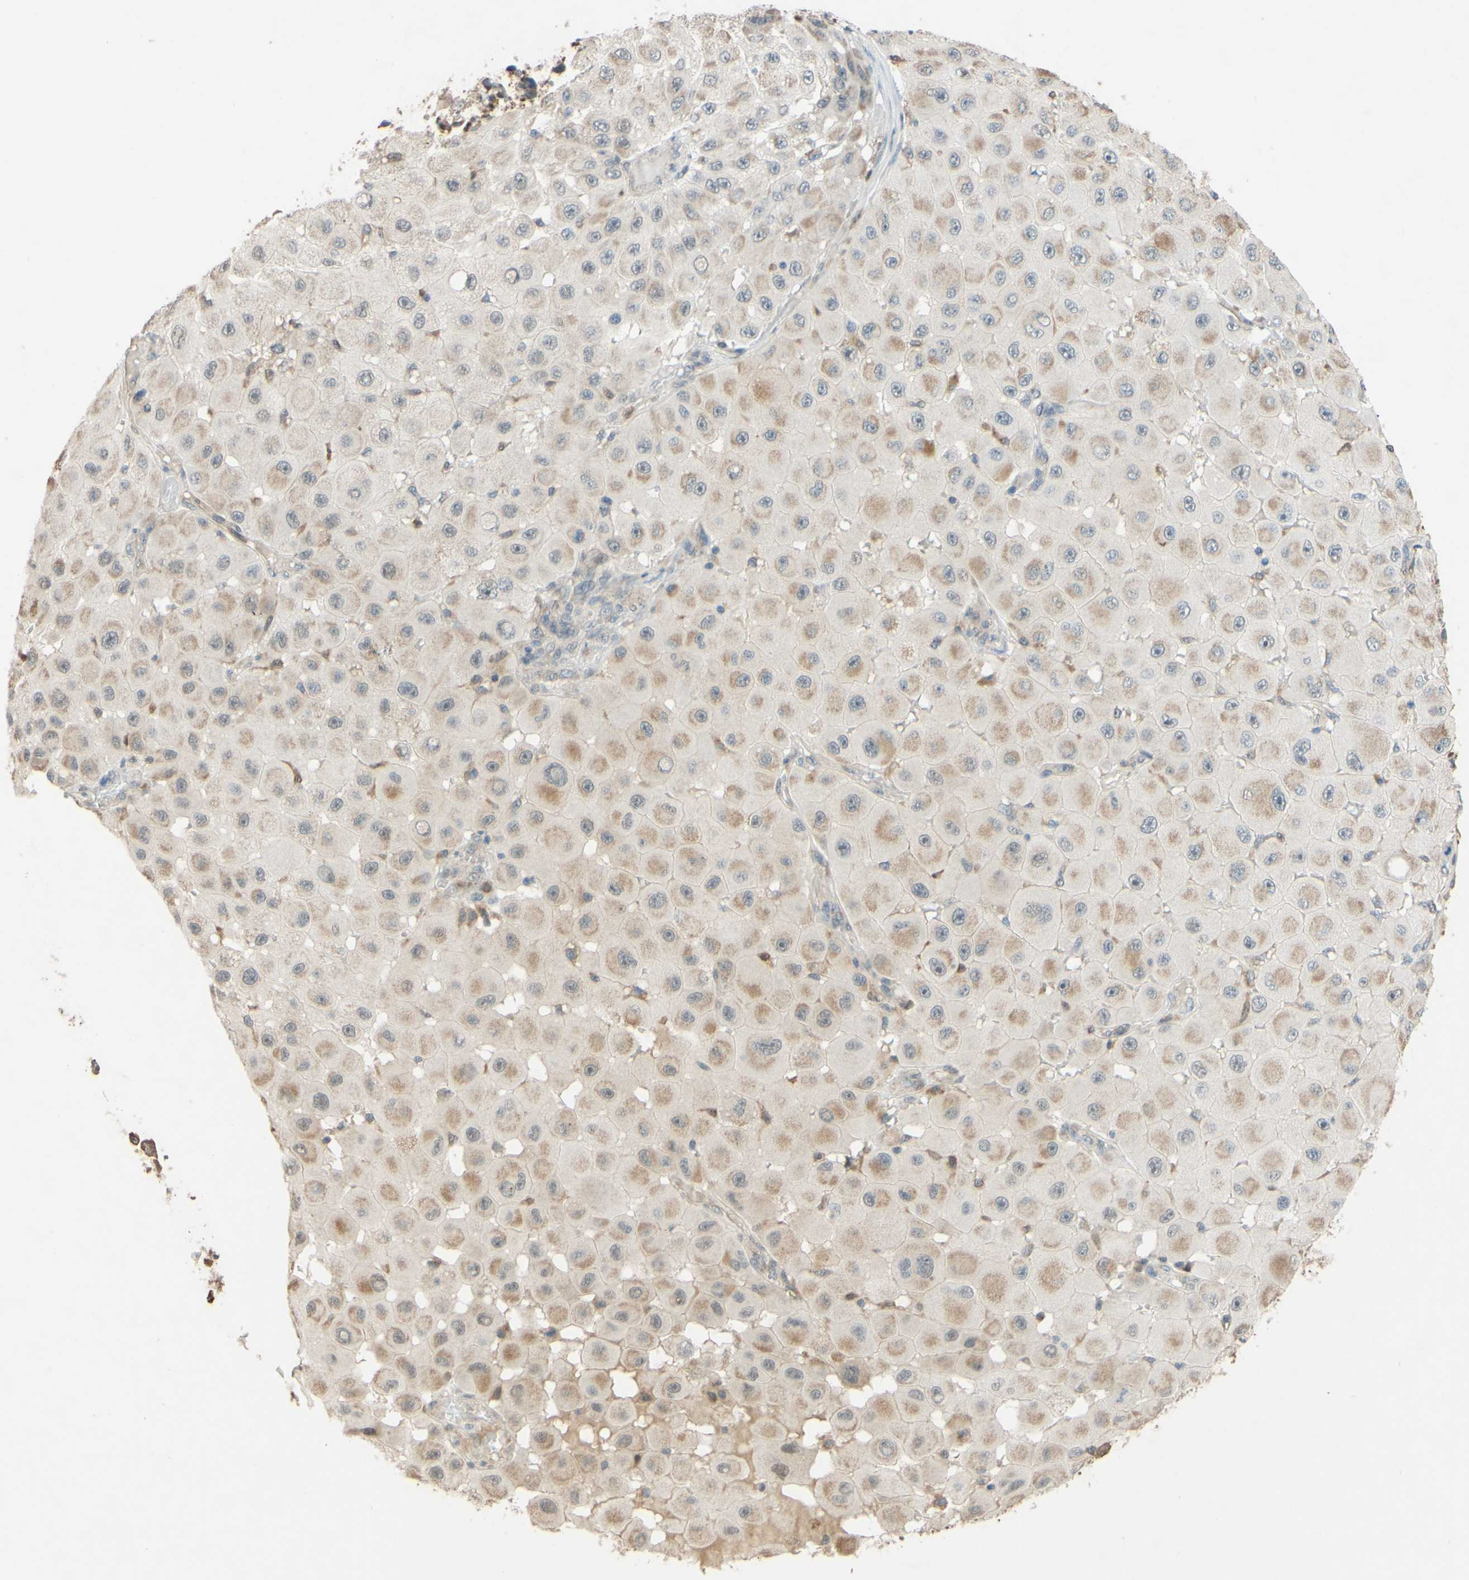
{"staining": {"intensity": "moderate", "quantity": "25%-75%", "location": "cytoplasmic/membranous"}, "tissue": "melanoma", "cell_type": "Tumor cells", "image_type": "cancer", "snomed": [{"axis": "morphology", "description": "Malignant melanoma, NOS"}, {"axis": "topography", "description": "Skin"}], "caption": "High-power microscopy captured an immunohistochemistry histopathology image of melanoma, revealing moderate cytoplasmic/membranous expression in approximately 25%-75% of tumor cells.", "gene": "GATA1", "patient": {"sex": "female", "age": 81}}